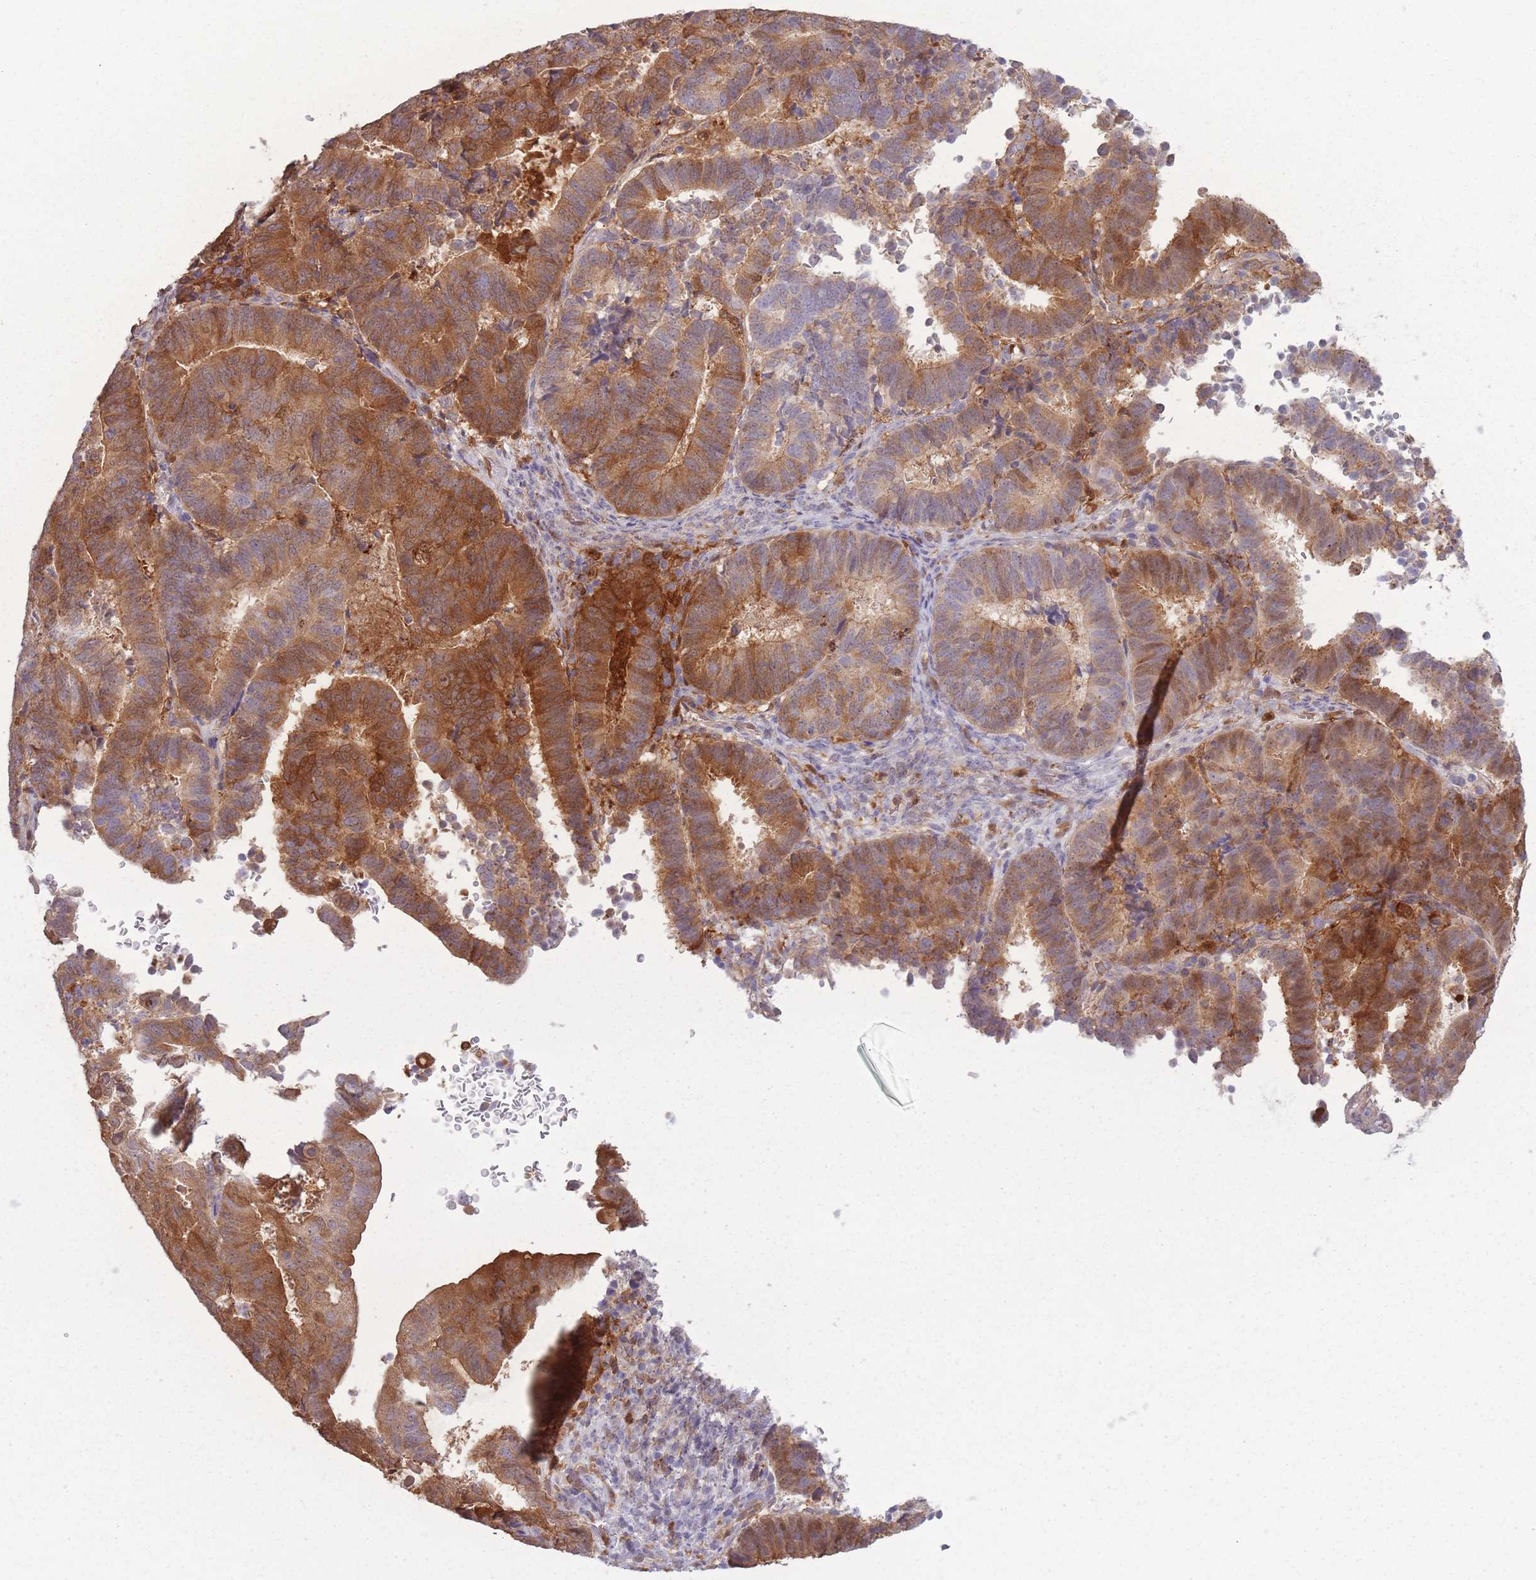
{"staining": {"intensity": "moderate", "quantity": ">75%", "location": "cytoplasmic/membranous,nuclear"}, "tissue": "endometrial cancer", "cell_type": "Tumor cells", "image_type": "cancer", "snomed": [{"axis": "morphology", "description": "Adenocarcinoma, NOS"}, {"axis": "topography", "description": "Endometrium"}], "caption": "There is medium levels of moderate cytoplasmic/membranous and nuclear staining in tumor cells of endometrial cancer (adenocarcinoma), as demonstrated by immunohistochemical staining (brown color).", "gene": "LGALS9", "patient": {"sex": "female", "age": 70}}